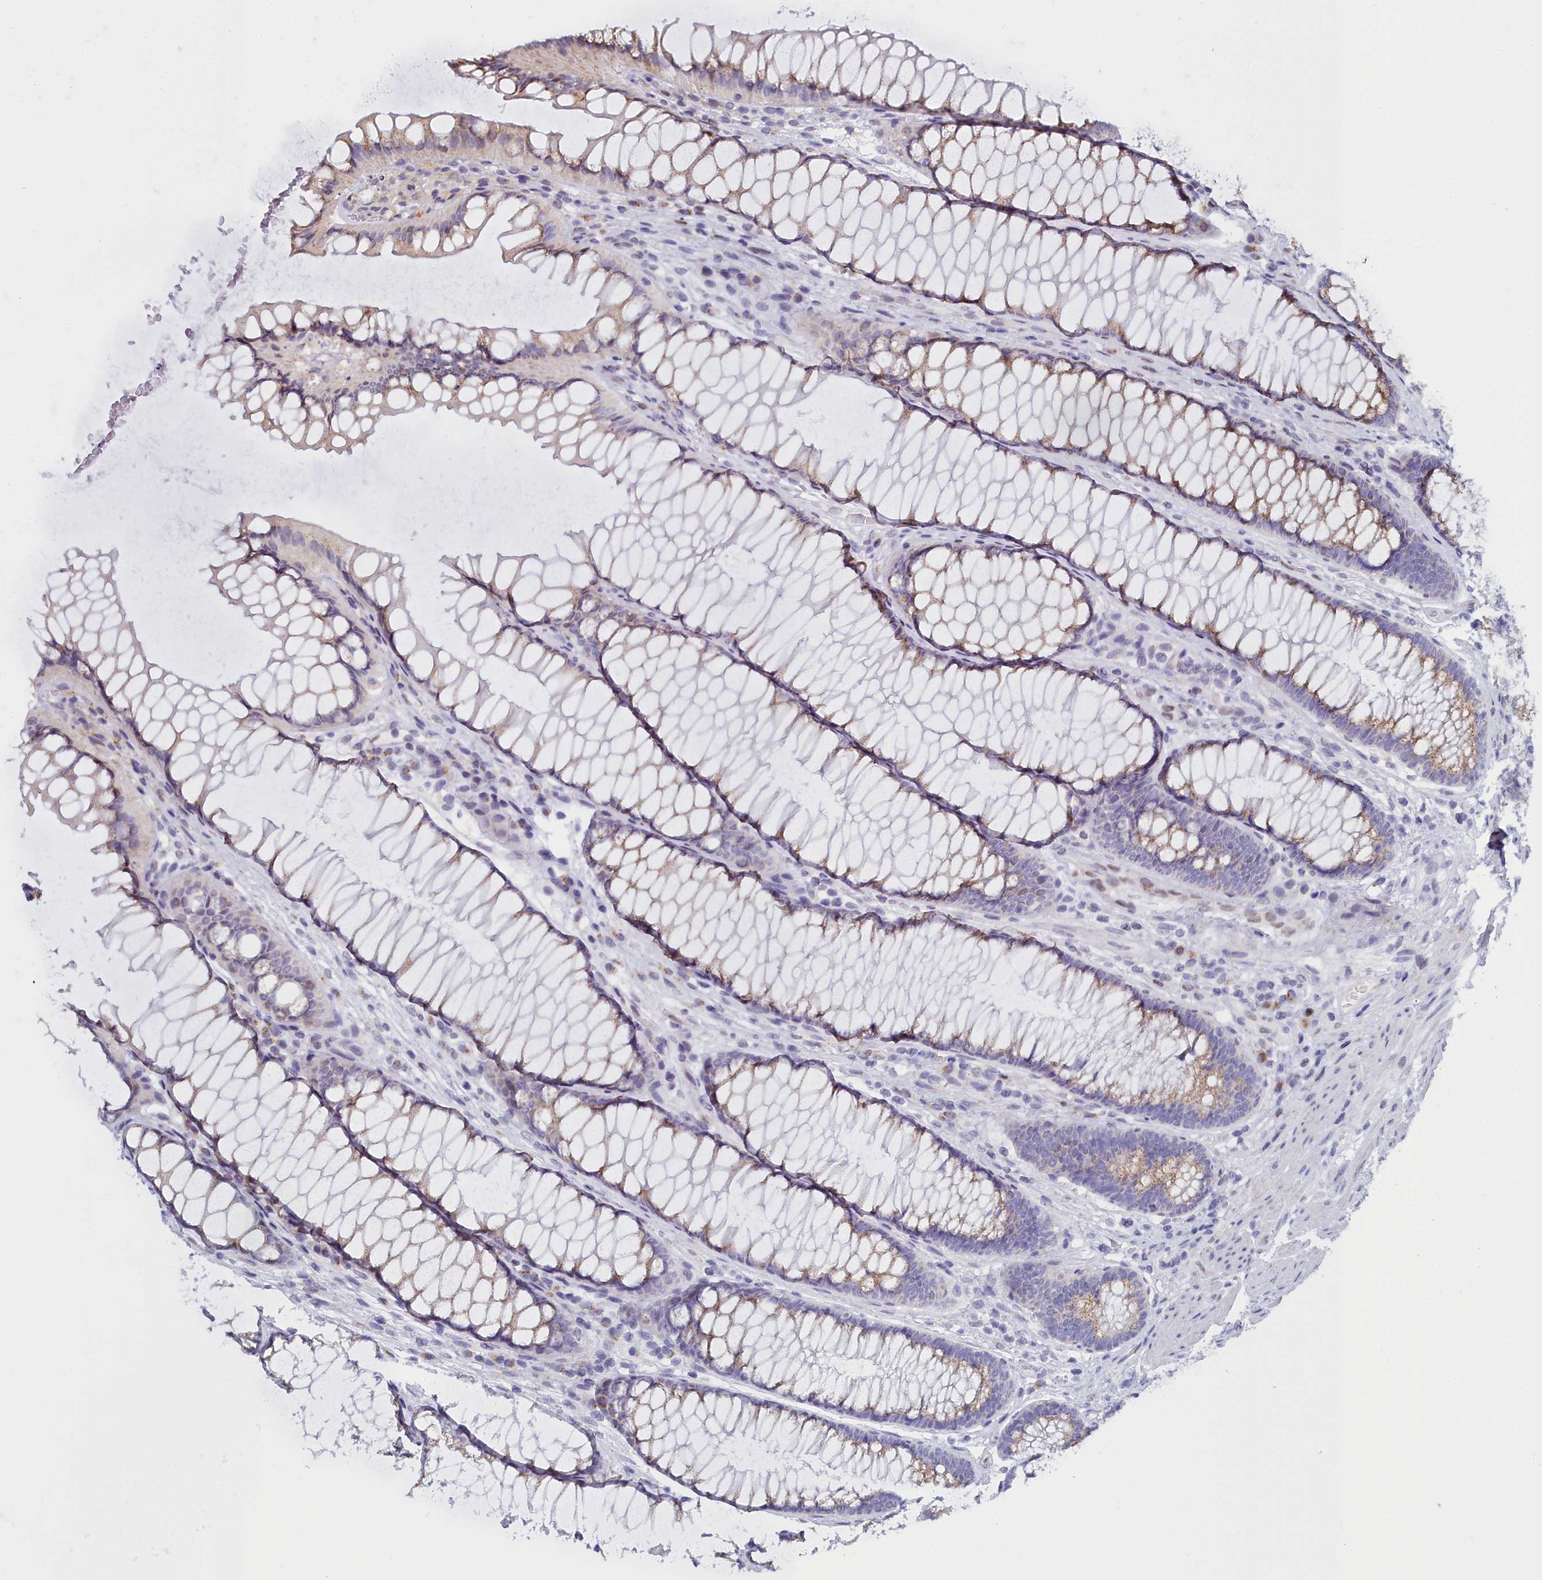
{"staining": {"intensity": "negative", "quantity": "none", "location": "none"}, "tissue": "colon", "cell_type": "Endothelial cells", "image_type": "normal", "snomed": [{"axis": "morphology", "description": "Normal tissue, NOS"}, {"axis": "topography", "description": "Colon"}], "caption": "Immunohistochemical staining of benign human colon shows no significant staining in endothelial cells. (DAB immunohistochemistry visualized using brightfield microscopy, high magnification).", "gene": "WDPCP", "patient": {"sex": "female", "age": 82}}